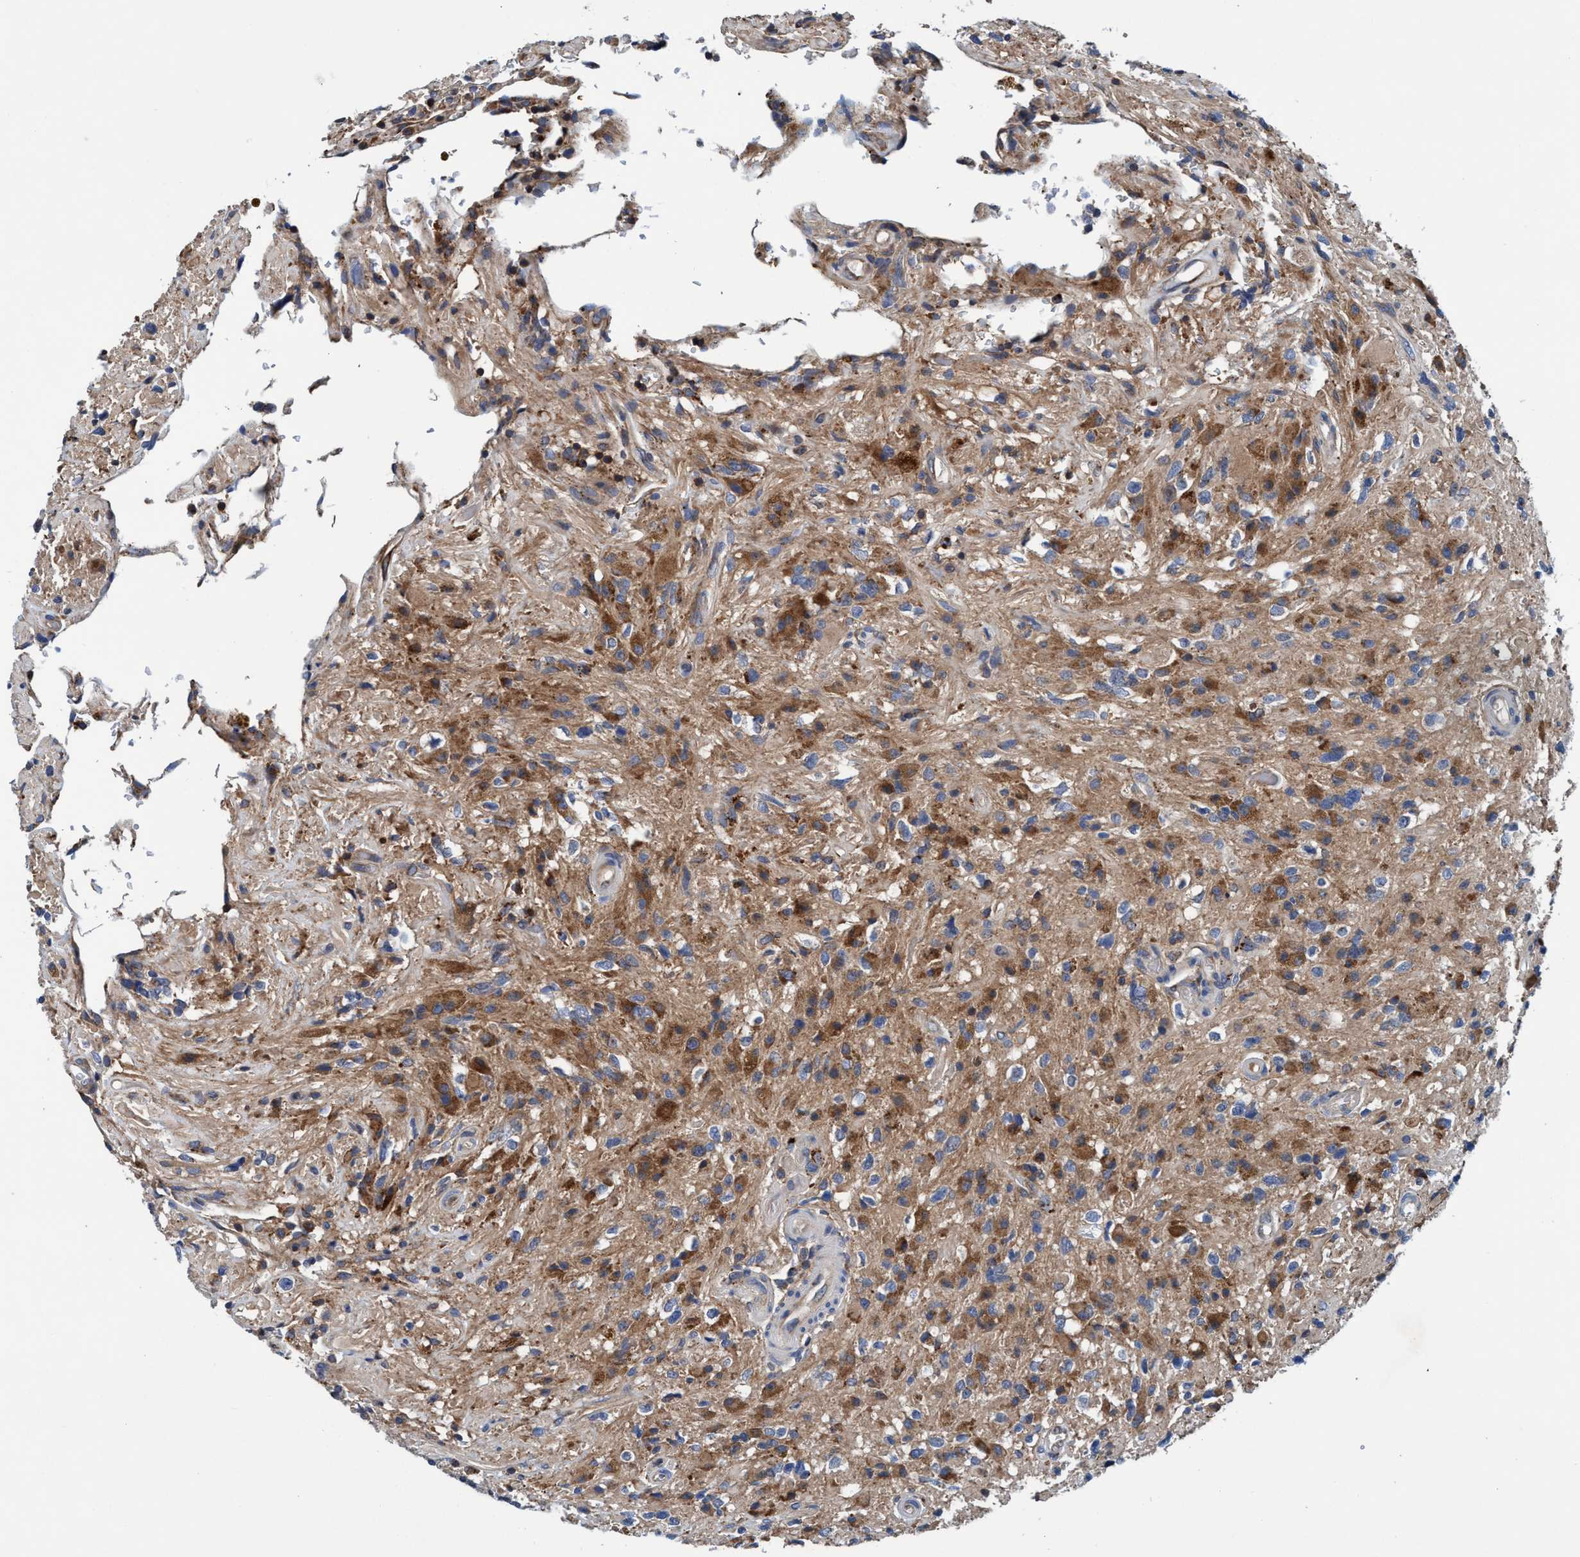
{"staining": {"intensity": "moderate", "quantity": ">75%", "location": "cytoplasmic/membranous"}, "tissue": "glioma", "cell_type": "Tumor cells", "image_type": "cancer", "snomed": [{"axis": "morphology", "description": "Glioma, malignant, High grade"}, {"axis": "topography", "description": "Brain"}], "caption": "Protein staining demonstrates moderate cytoplasmic/membranous staining in approximately >75% of tumor cells in glioma. Ihc stains the protein of interest in brown and the nuclei are stained blue.", "gene": "ENDOG", "patient": {"sex": "male", "age": 33}}